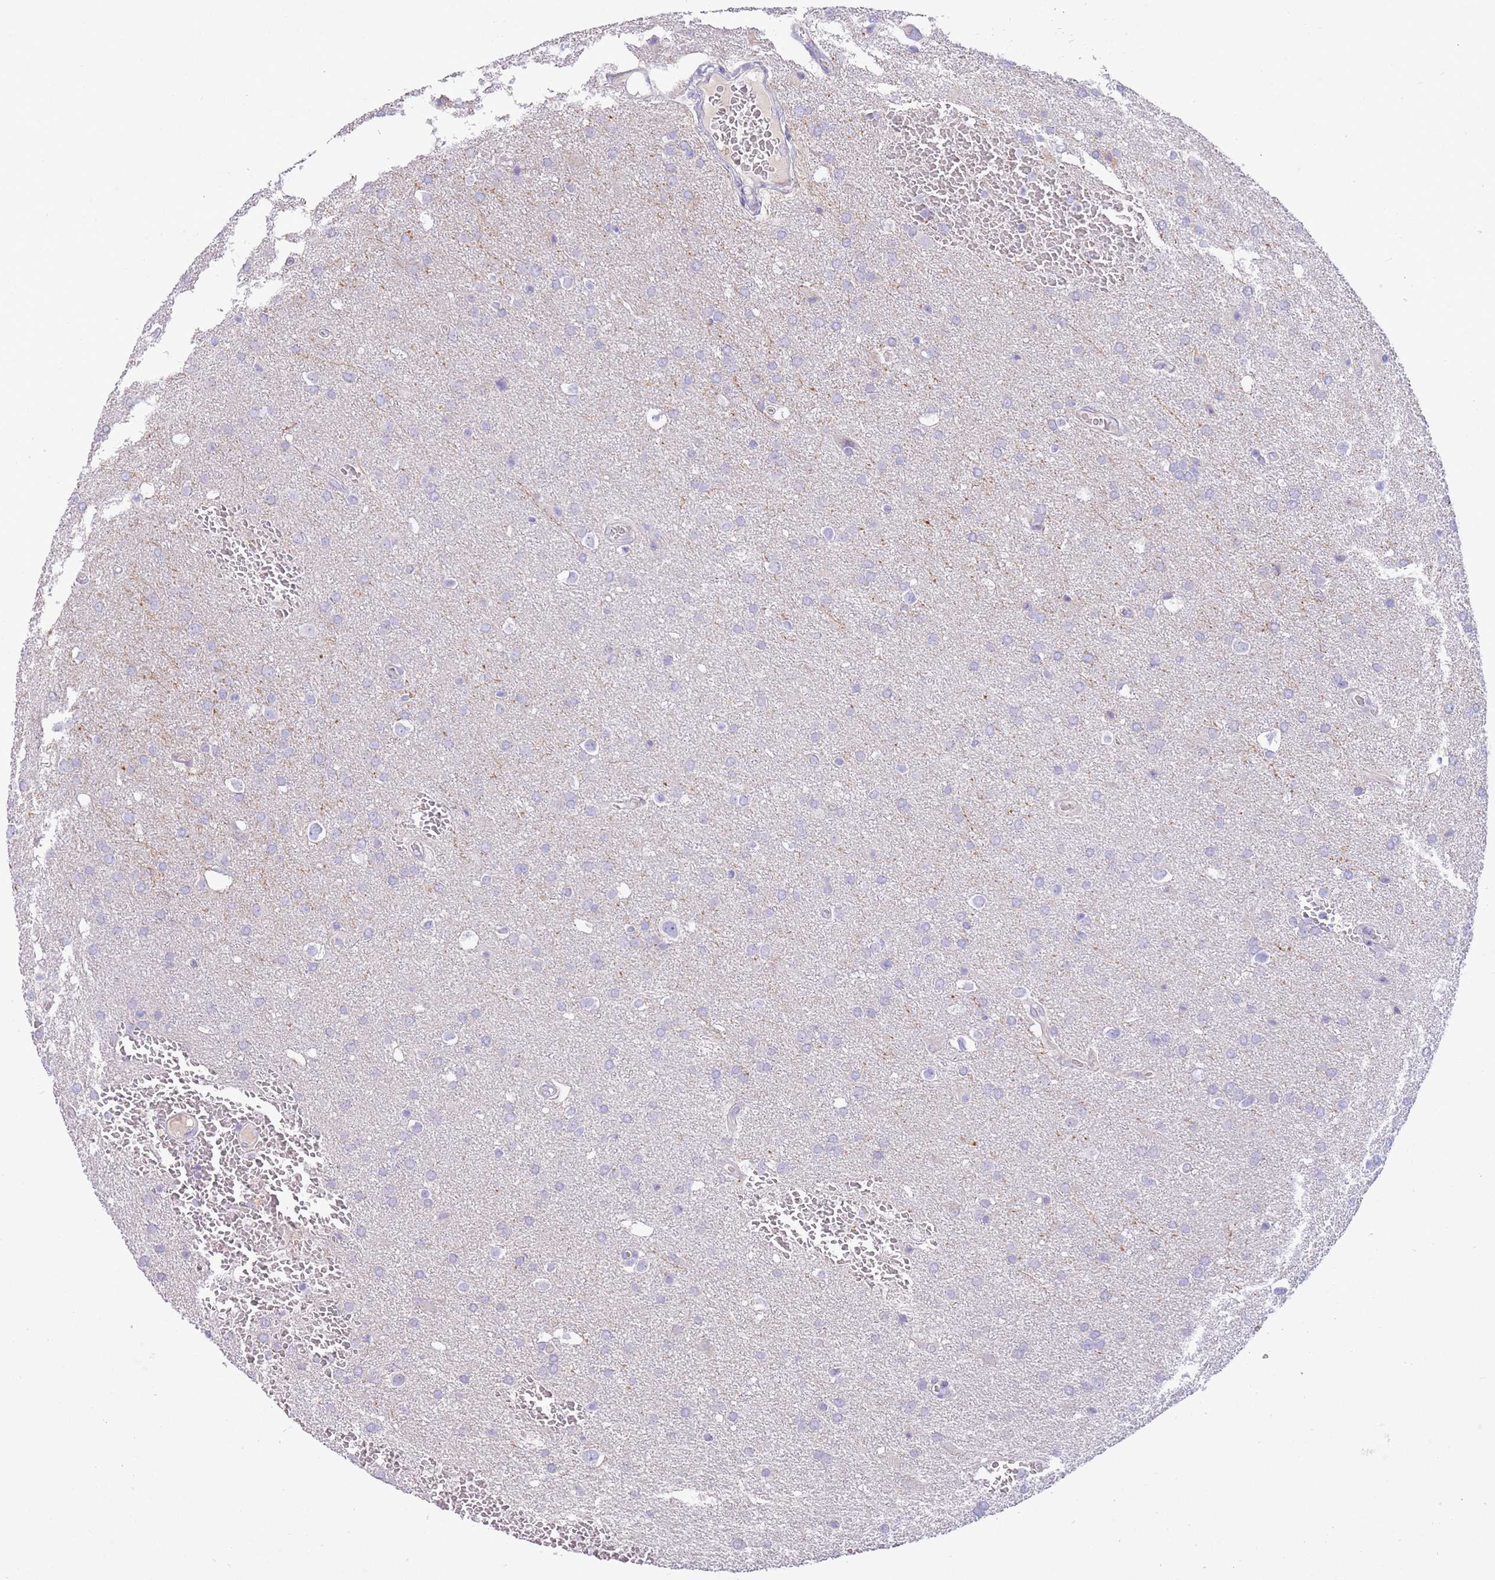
{"staining": {"intensity": "negative", "quantity": "none", "location": "none"}, "tissue": "glioma", "cell_type": "Tumor cells", "image_type": "cancer", "snomed": [{"axis": "morphology", "description": "Glioma, malignant, Low grade"}, {"axis": "topography", "description": "Brain"}], "caption": "Immunohistochemical staining of malignant glioma (low-grade) displays no significant positivity in tumor cells.", "gene": "SFTPA1", "patient": {"sex": "female", "age": 32}}